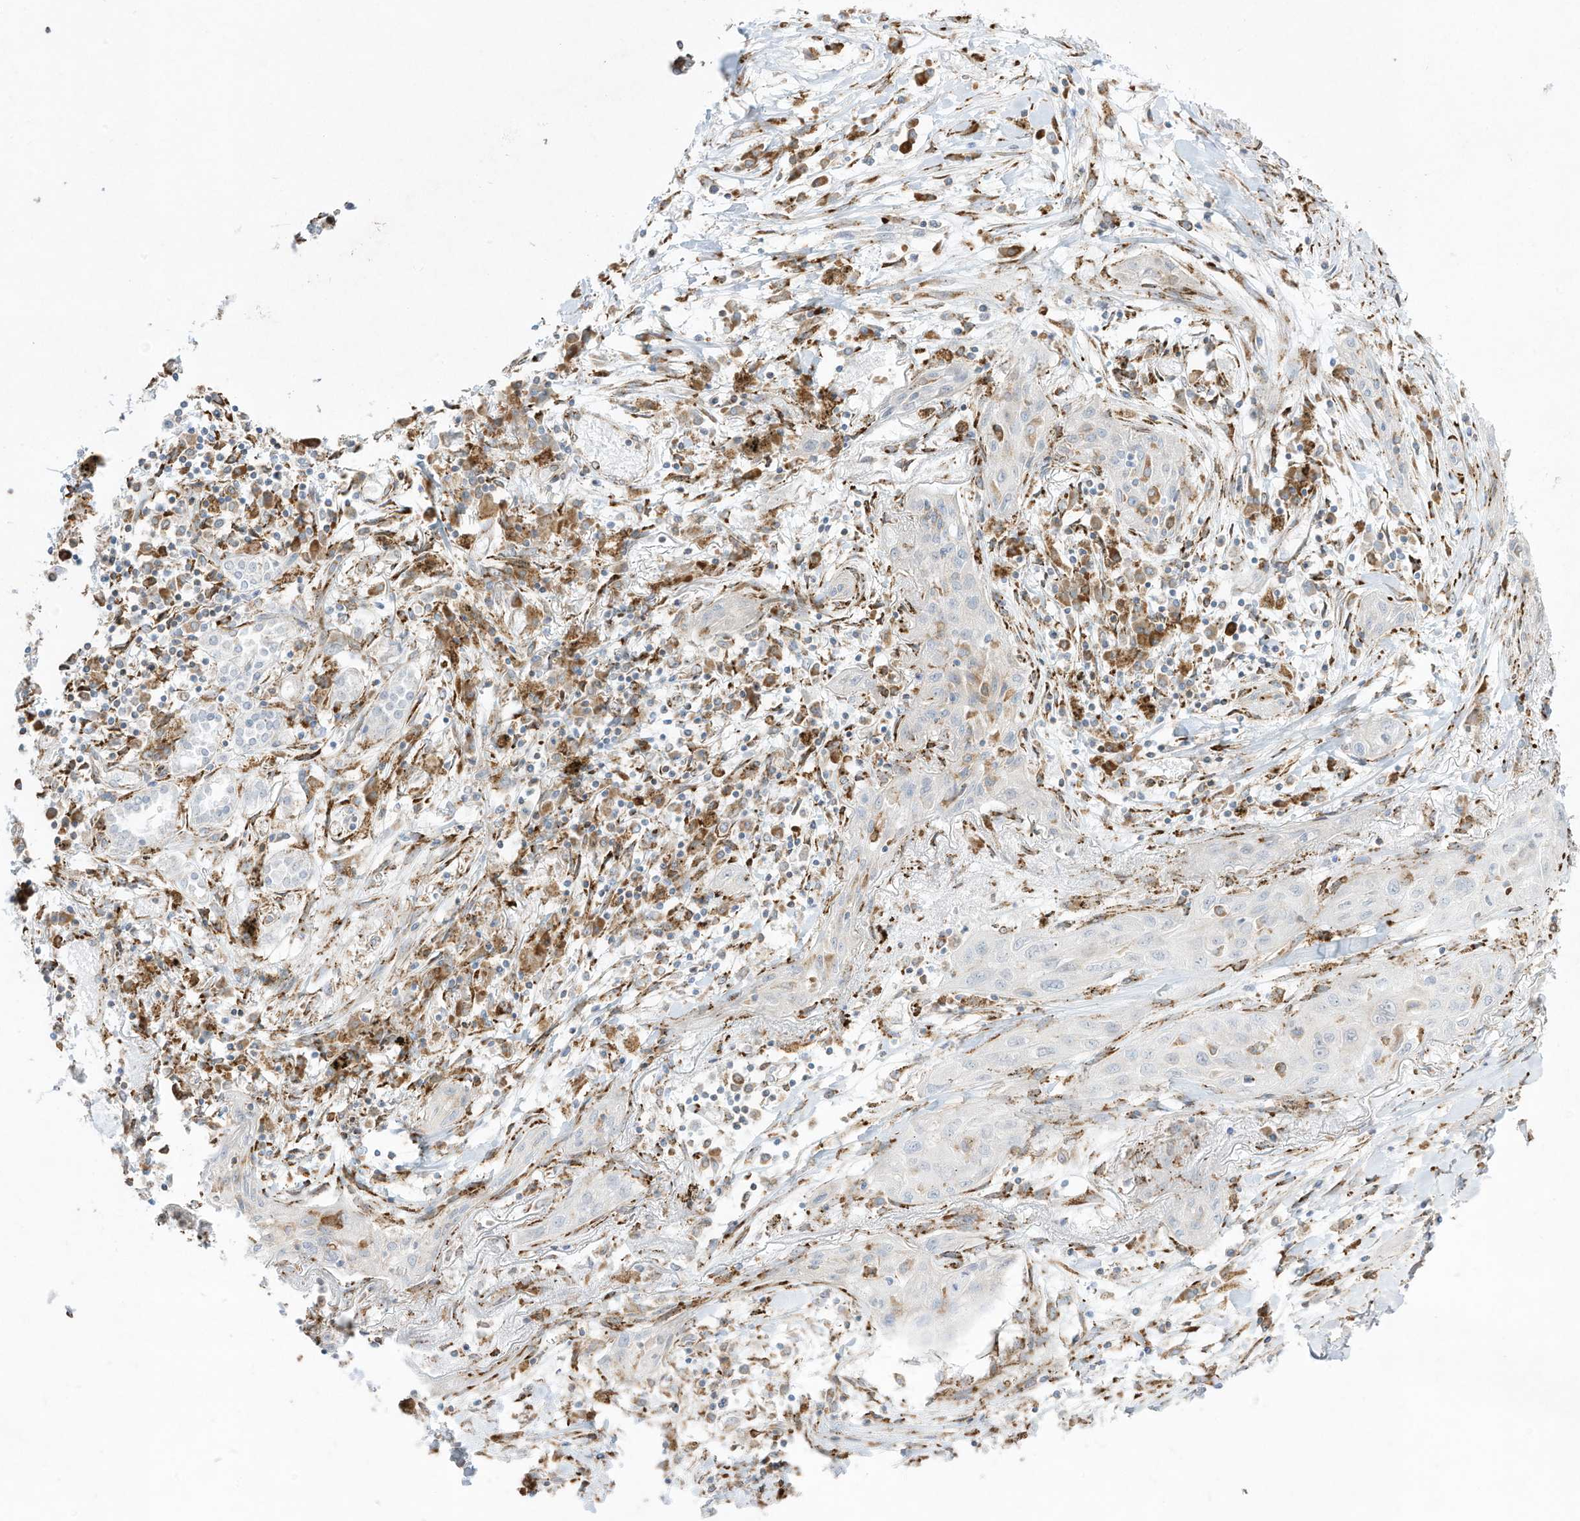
{"staining": {"intensity": "negative", "quantity": "none", "location": "none"}, "tissue": "lung cancer", "cell_type": "Tumor cells", "image_type": "cancer", "snomed": [{"axis": "morphology", "description": "Squamous cell carcinoma, NOS"}, {"axis": "topography", "description": "Lung"}], "caption": "This is a micrograph of immunohistochemistry staining of squamous cell carcinoma (lung), which shows no expression in tumor cells. (Stains: DAB (3,3'-diaminobenzidine) immunohistochemistry with hematoxylin counter stain, Microscopy: brightfield microscopy at high magnification).", "gene": "PTK6", "patient": {"sex": "female", "age": 47}}